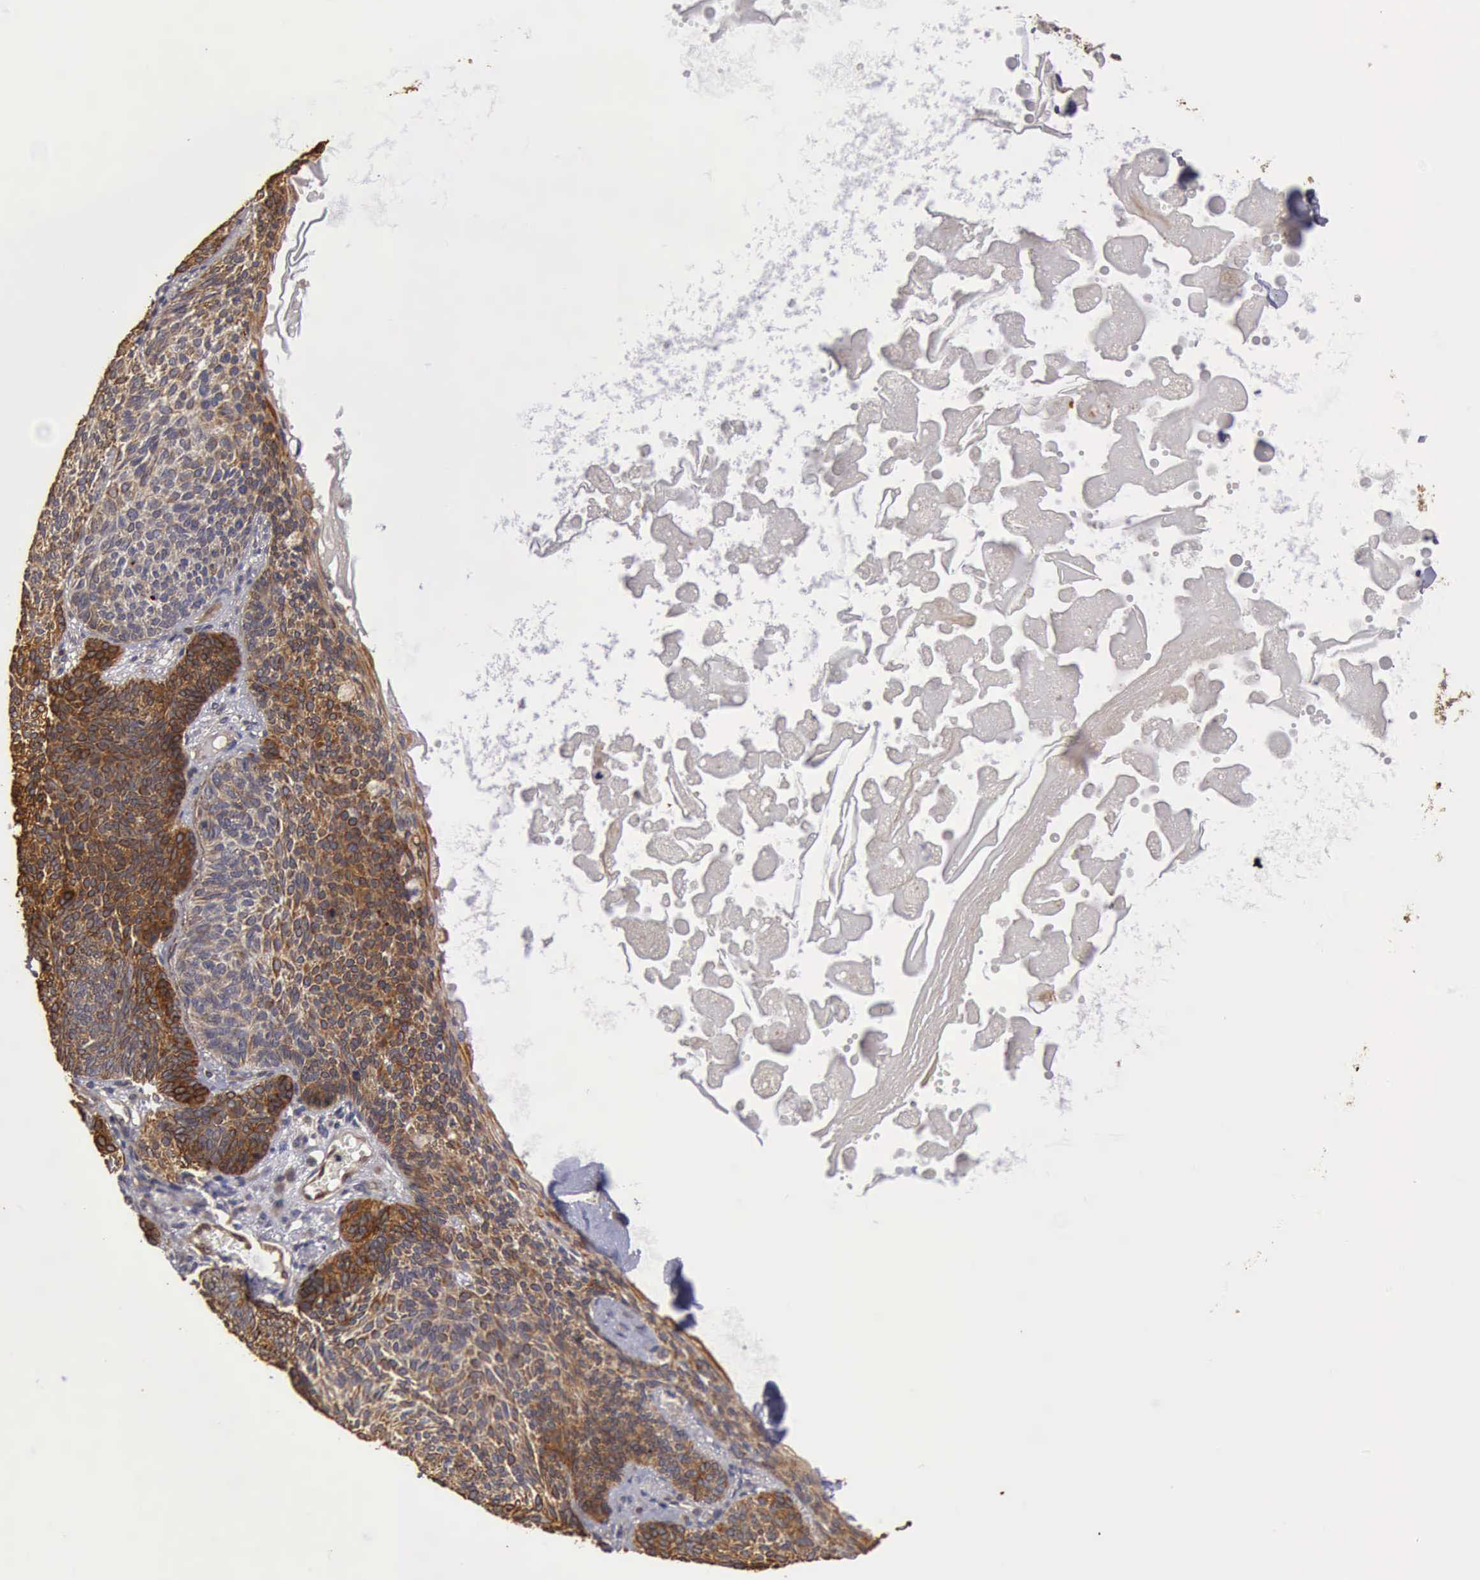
{"staining": {"intensity": "moderate", "quantity": "<25%", "location": "cytoplasmic/membranous"}, "tissue": "skin cancer", "cell_type": "Tumor cells", "image_type": "cancer", "snomed": [{"axis": "morphology", "description": "Basal cell carcinoma"}, {"axis": "topography", "description": "Skin"}], "caption": "Brown immunohistochemical staining in skin cancer displays moderate cytoplasmic/membranous staining in about <25% of tumor cells. (DAB = brown stain, brightfield microscopy at high magnification).", "gene": "BMX", "patient": {"sex": "male", "age": 84}}